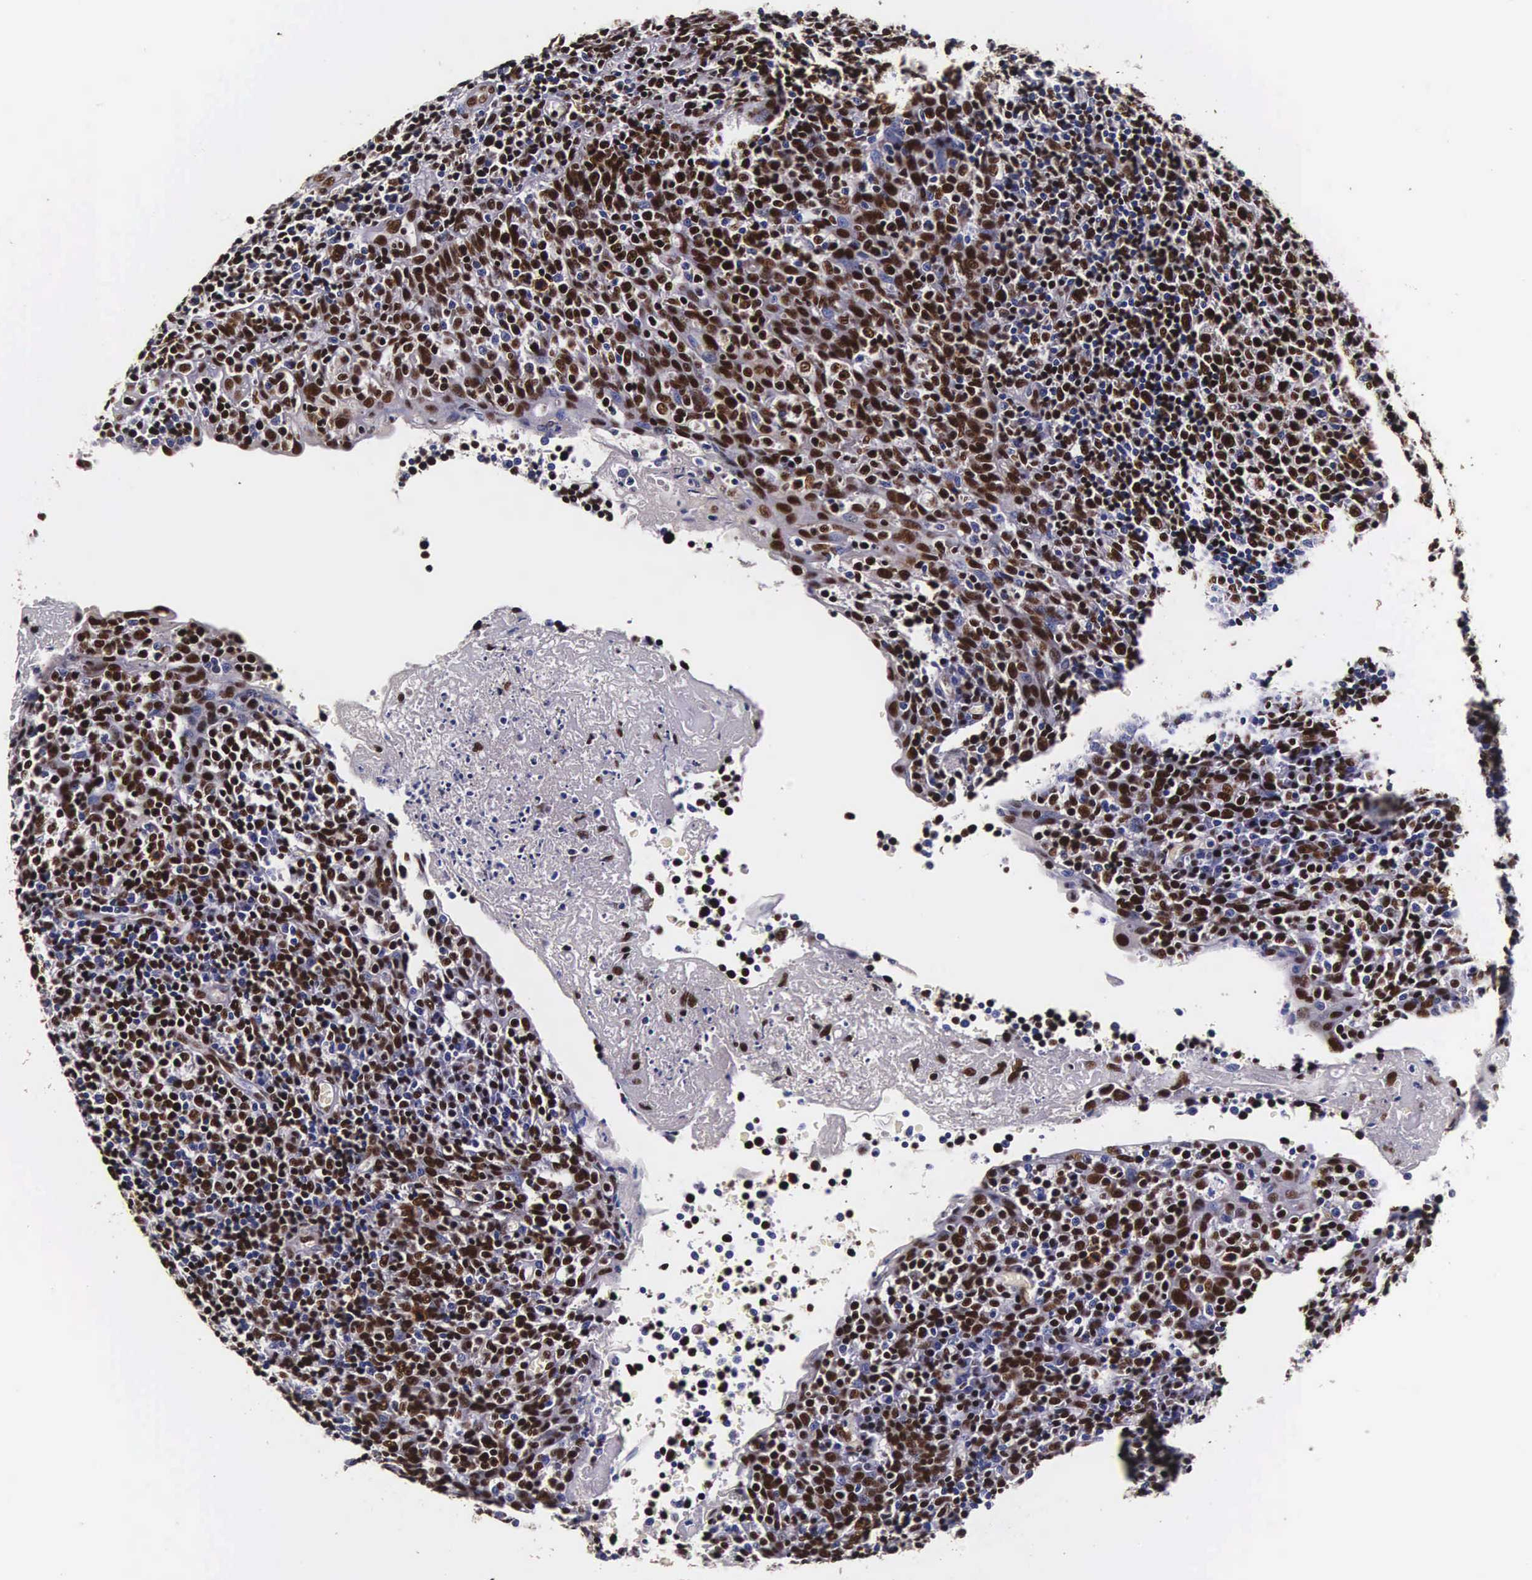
{"staining": {"intensity": "strong", "quantity": "25%-75%", "location": "nuclear"}, "tissue": "tonsil", "cell_type": "Non-germinal center cells", "image_type": "normal", "snomed": [{"axis": "morphology", "description": "Normal tissue, NOS"}, {"axis": "topography", "description": "Tonsil"}], "caption": "An immunohistochemistry (IHC) histopathology image of benign tissue is shown. Protein staining in brown shows strong nuclear positivity in tonsil within non-germinal center cells. Using DAB (brown) and hematoxylin (blue) stains, captured at high magnification using brightfield microscopy.", "gene": "BCL2L2", "patient": {"sex": "female", "age": 3}}